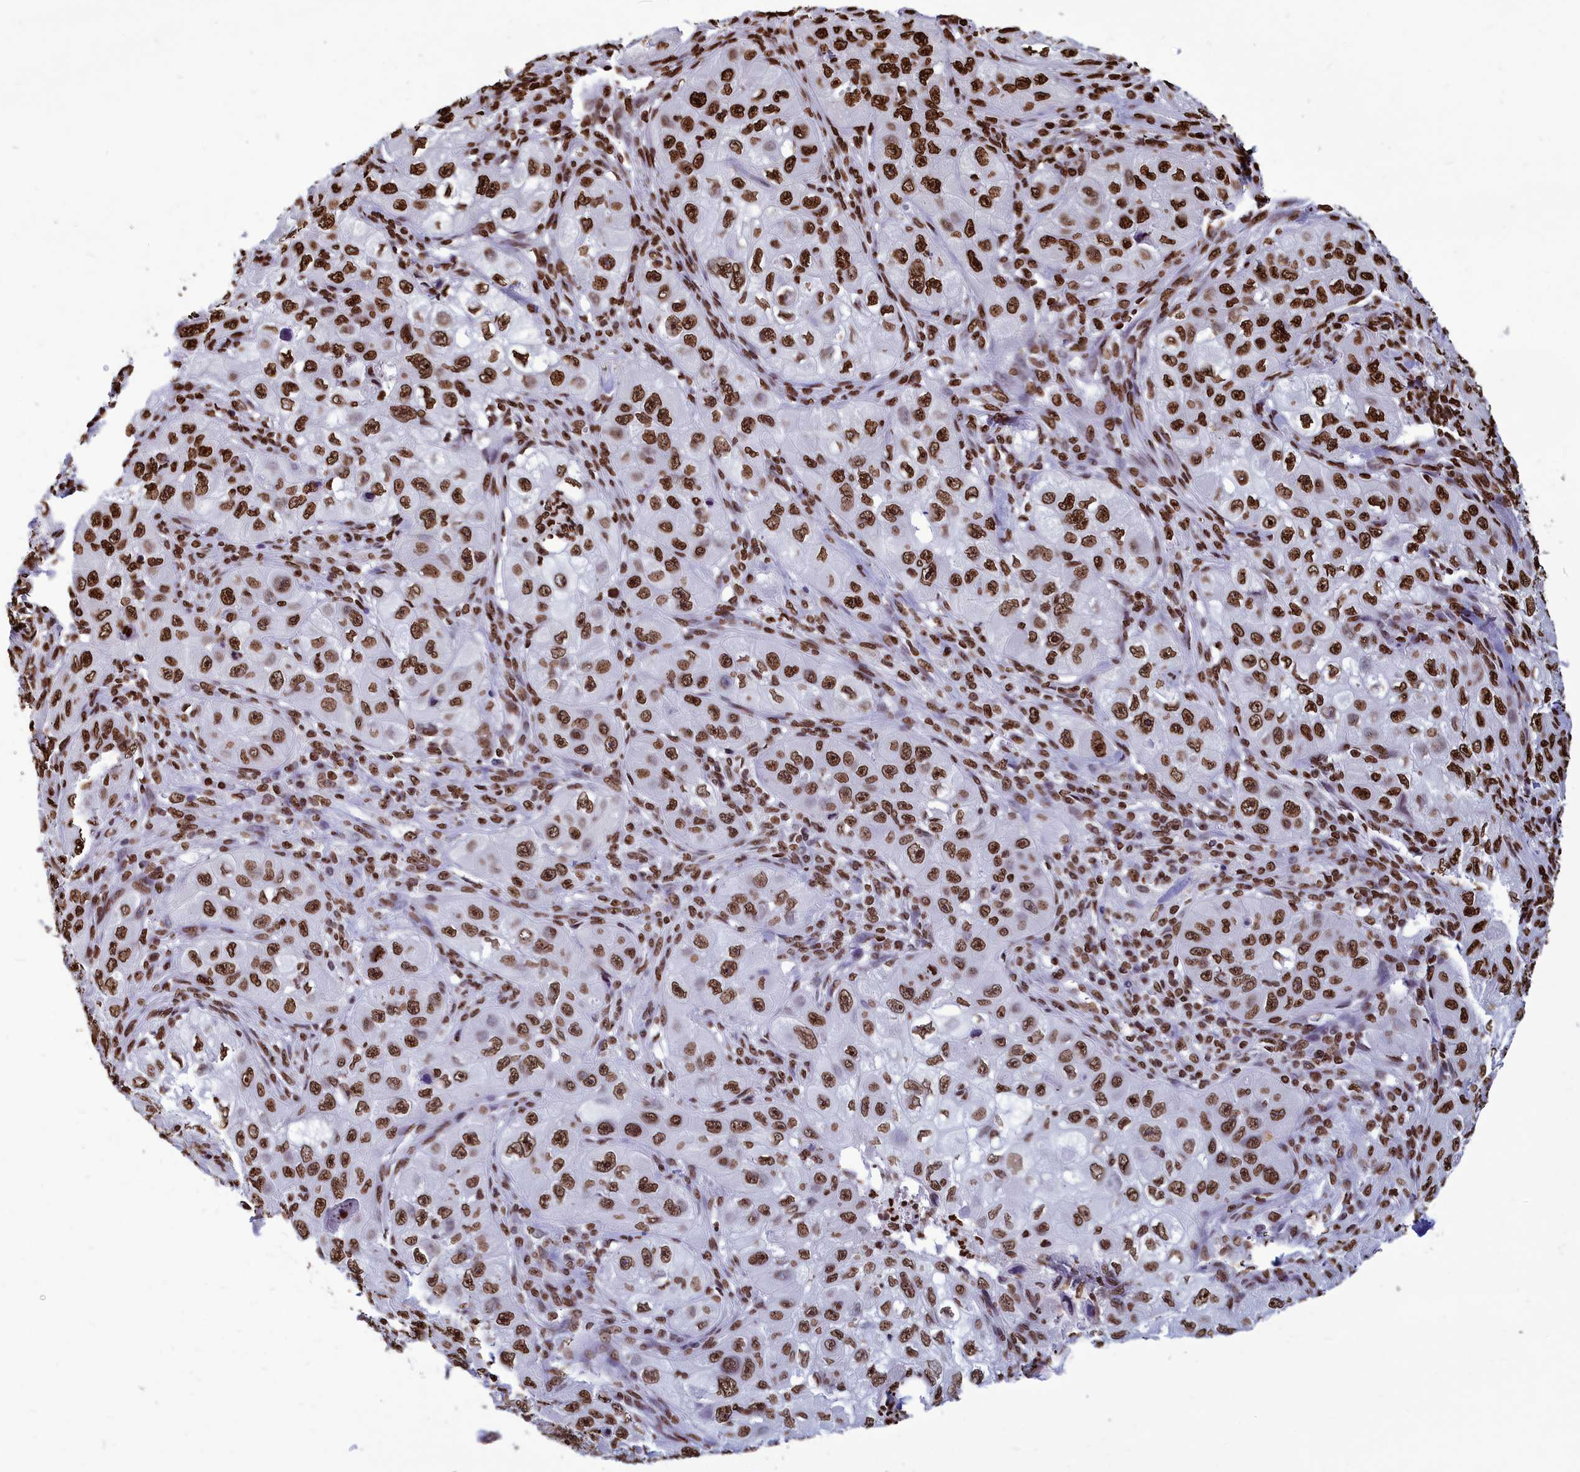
{"staining": {"intensity": "strong", "quantity": ">75%", "location": "nuclear"}, "tissue": "skin cancer", "cell_type": "Tumor cells", "image_type": "cancer", "snomed": [{"axis": "morphology", "description": "Squamous cell carcinoma, NOS"}, {"axis": "topography", "description": "Skin"}, {"axis": "topography", "description": "Subcutis"}], "caption": "Protein analysis of skin cancer tissue demonstrates strong nuclear positivity in about >75% of tumor cells.", "gene": "AKAP17A", "patient": {"sex": "male", "age": 73}}